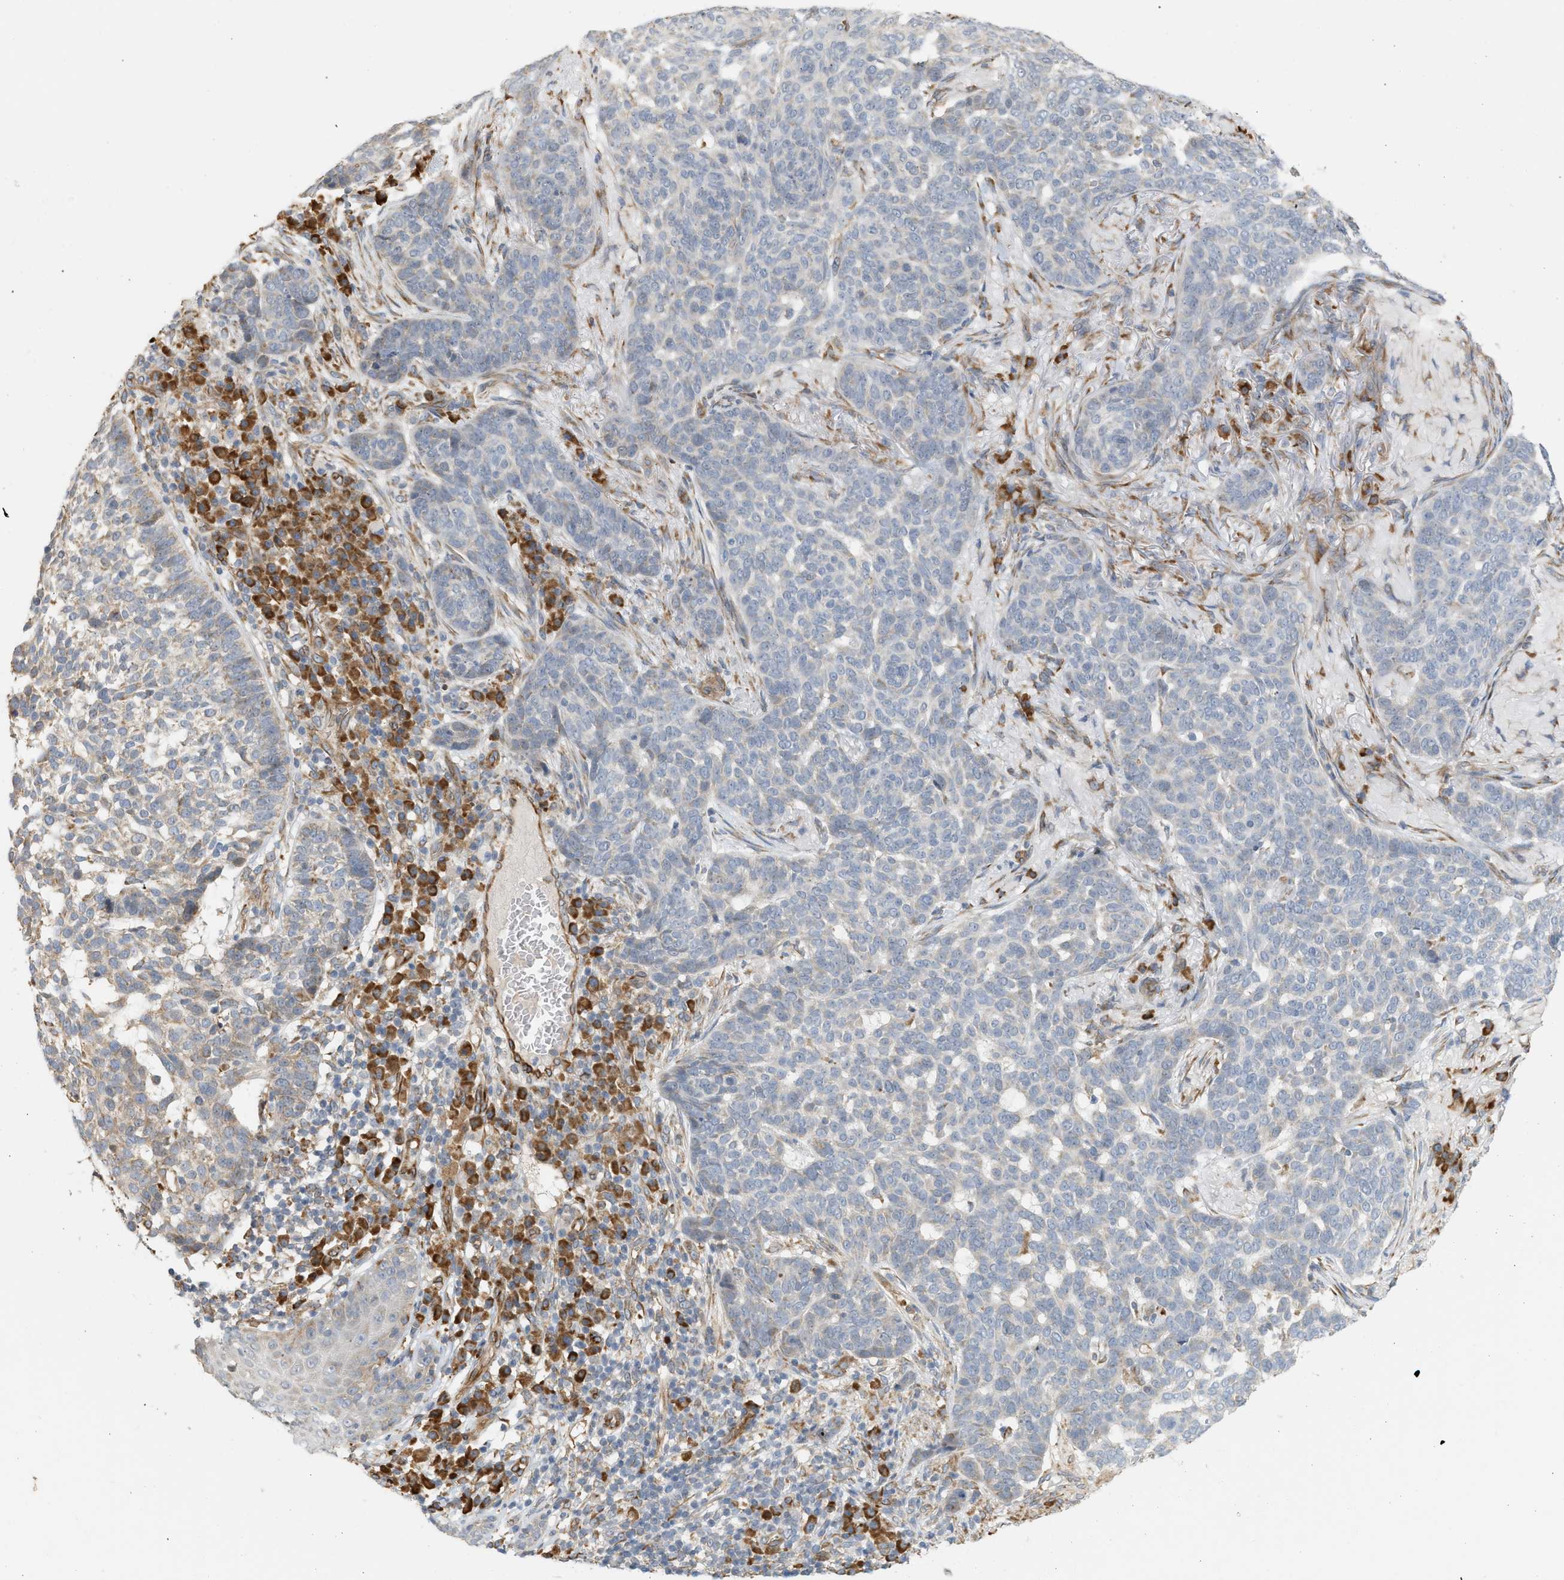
{"staining": {"intensity": "negative", "quantity": "none", "location": "none"}, "tissue": "skin cancer", "cell_type": "Tumor cells", "image_type": "cancer", "snomed": [{"axis": "morphology", "description": "Basal cell carcinoma"}, {"axis": "topography", "description": "Skin"}], "caption": "High magnification brightfield microscopy of skin cancer (basal cell carcinoma) stained with DAB (brown) and counterstained with hematoxylin (blue): tumor cells show no significant positivity.", "gene": "SVOP", "patient": {"sex": "male", "age": 85}}